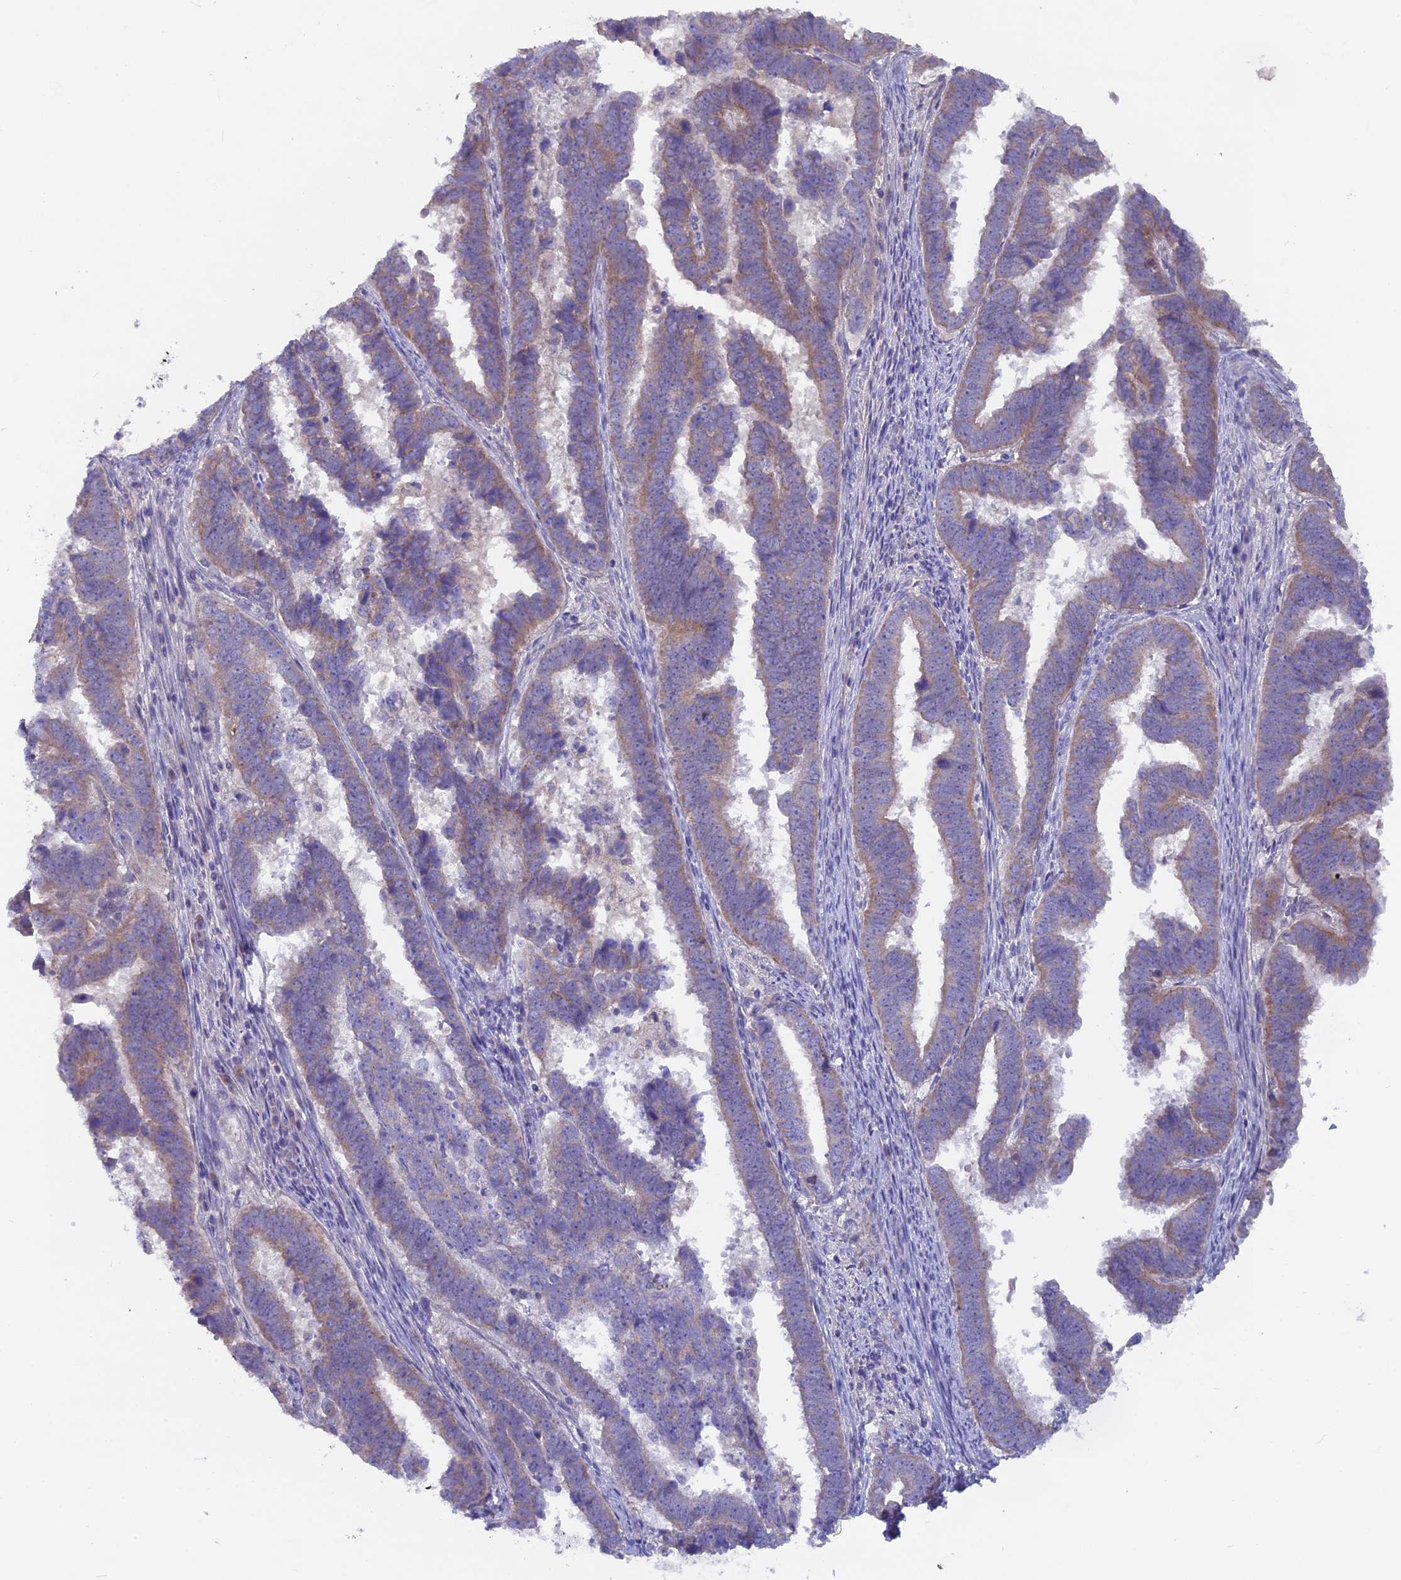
{"staining": {"intensity": "weak", "quantity": ">75%", "location": "cytoplasmic/membranous"}, "tissue": "endometrial cancer", "cell_type": "Tumor cells", "image_type": "cancer", "snomed": [{"axis": "morphology", "description": "Adenocarcinoma, NOS"}, {"axis": "topography", "description": "Endometrium"}], "caption": "The histopathology image displays immunohistochemical staining of endometrial cancer. There is weak cytoplasmic/membranous staining is seen in about >75% of tumor cells.", "gene": "PZP", "patient": {"sex": "female", "age": 75}}